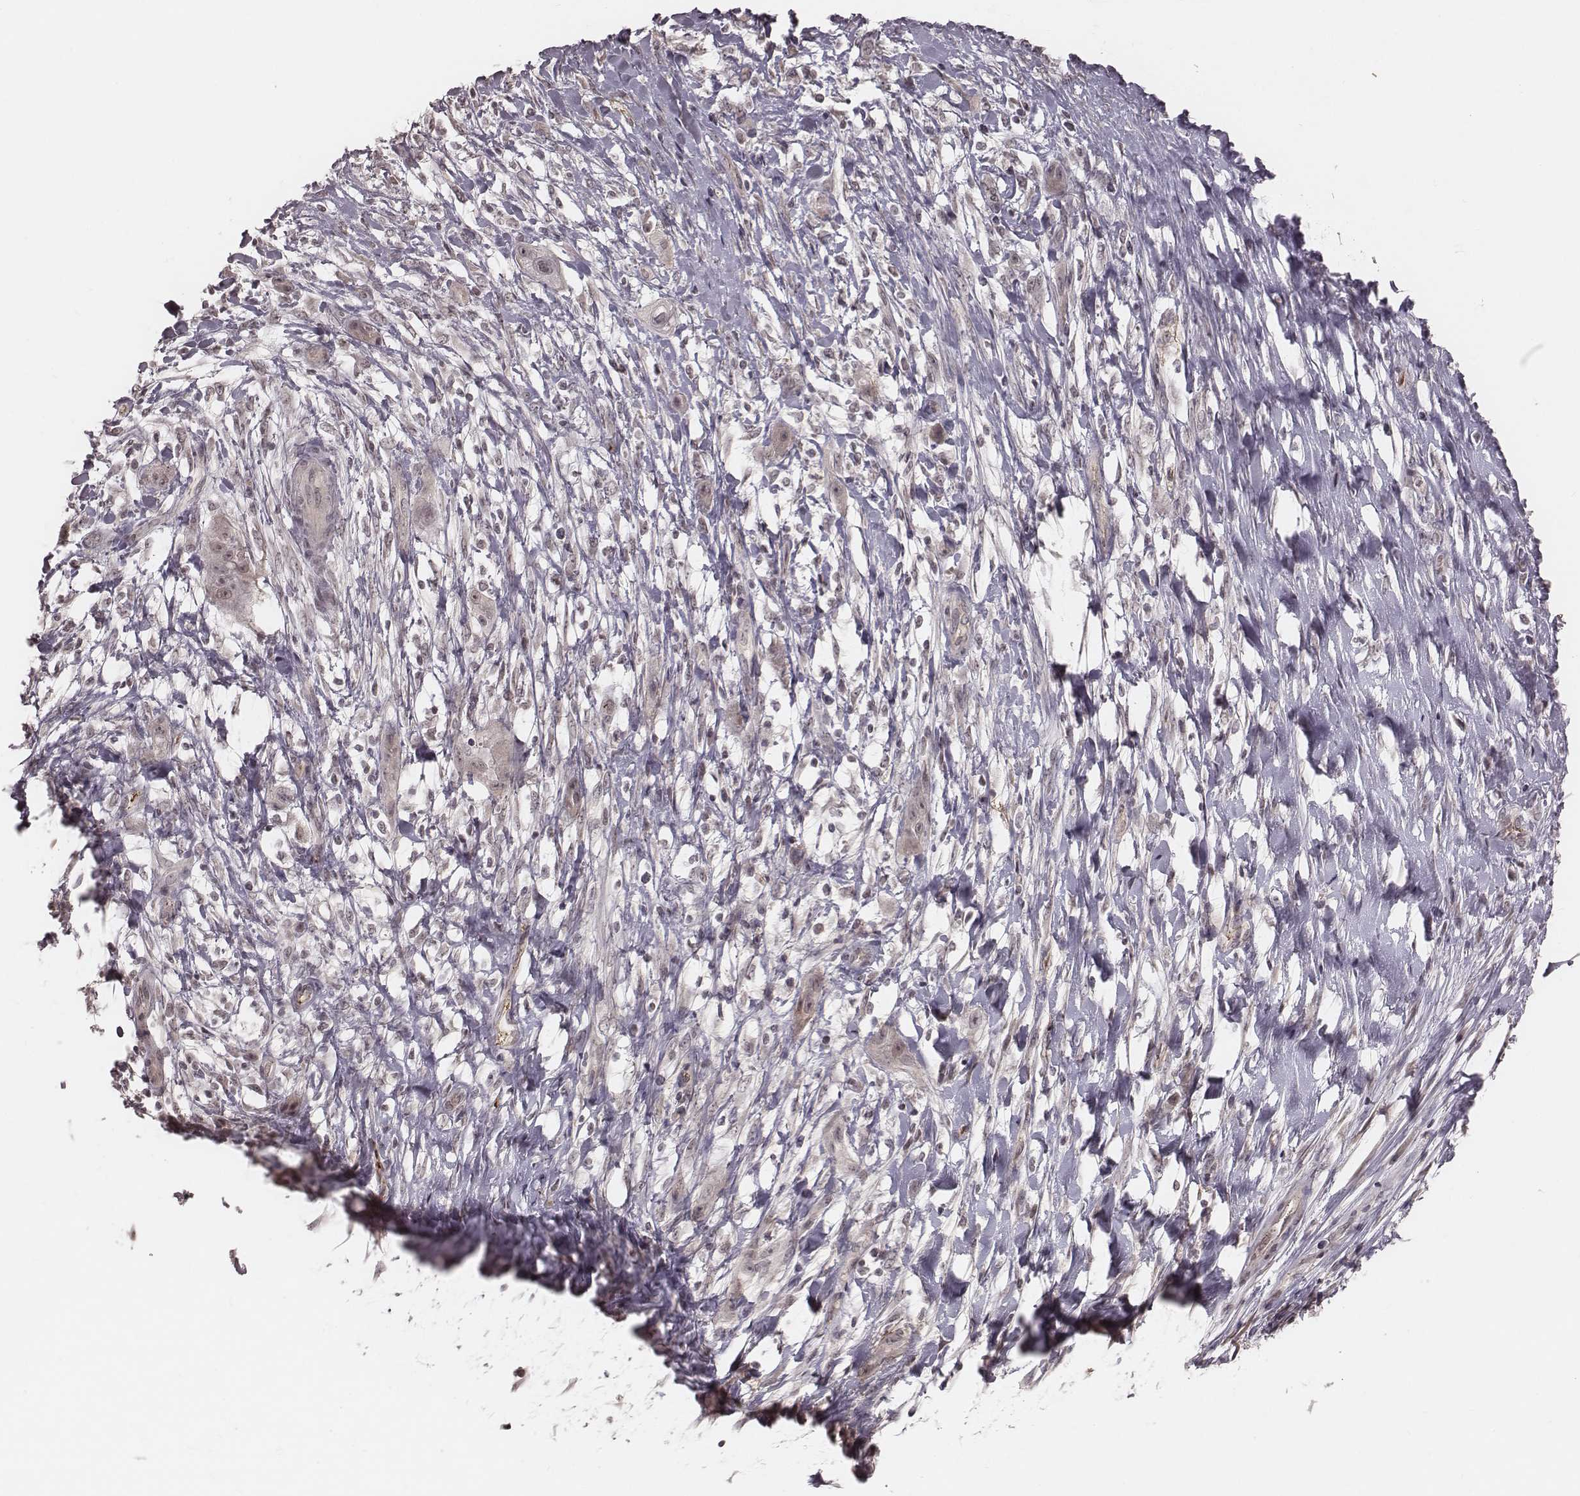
{"staining": {"intensity": "negative", "quantity": "none", "location": "none"}, "tissue": "skin cancer", "cell_type": "Tumor cells", "image_type": "cancer", "snomed": [{"axis": "morphology", "description": "Squamous cell carcinoma, NOS"}, {"axis": "topography", "description": "Skin"}], "caption": "Immunohistochemical staining of human skin cancer (squamous cell carcinoma) reveals no significant positivity in tumor cells. (Brightfield microscopy of DAB (3,3'-diaminobenzidine) immunohistochemistry (IHC) at high magnification).", "gene": "IL5", "patient": {"sex": "male", "age": 62}}